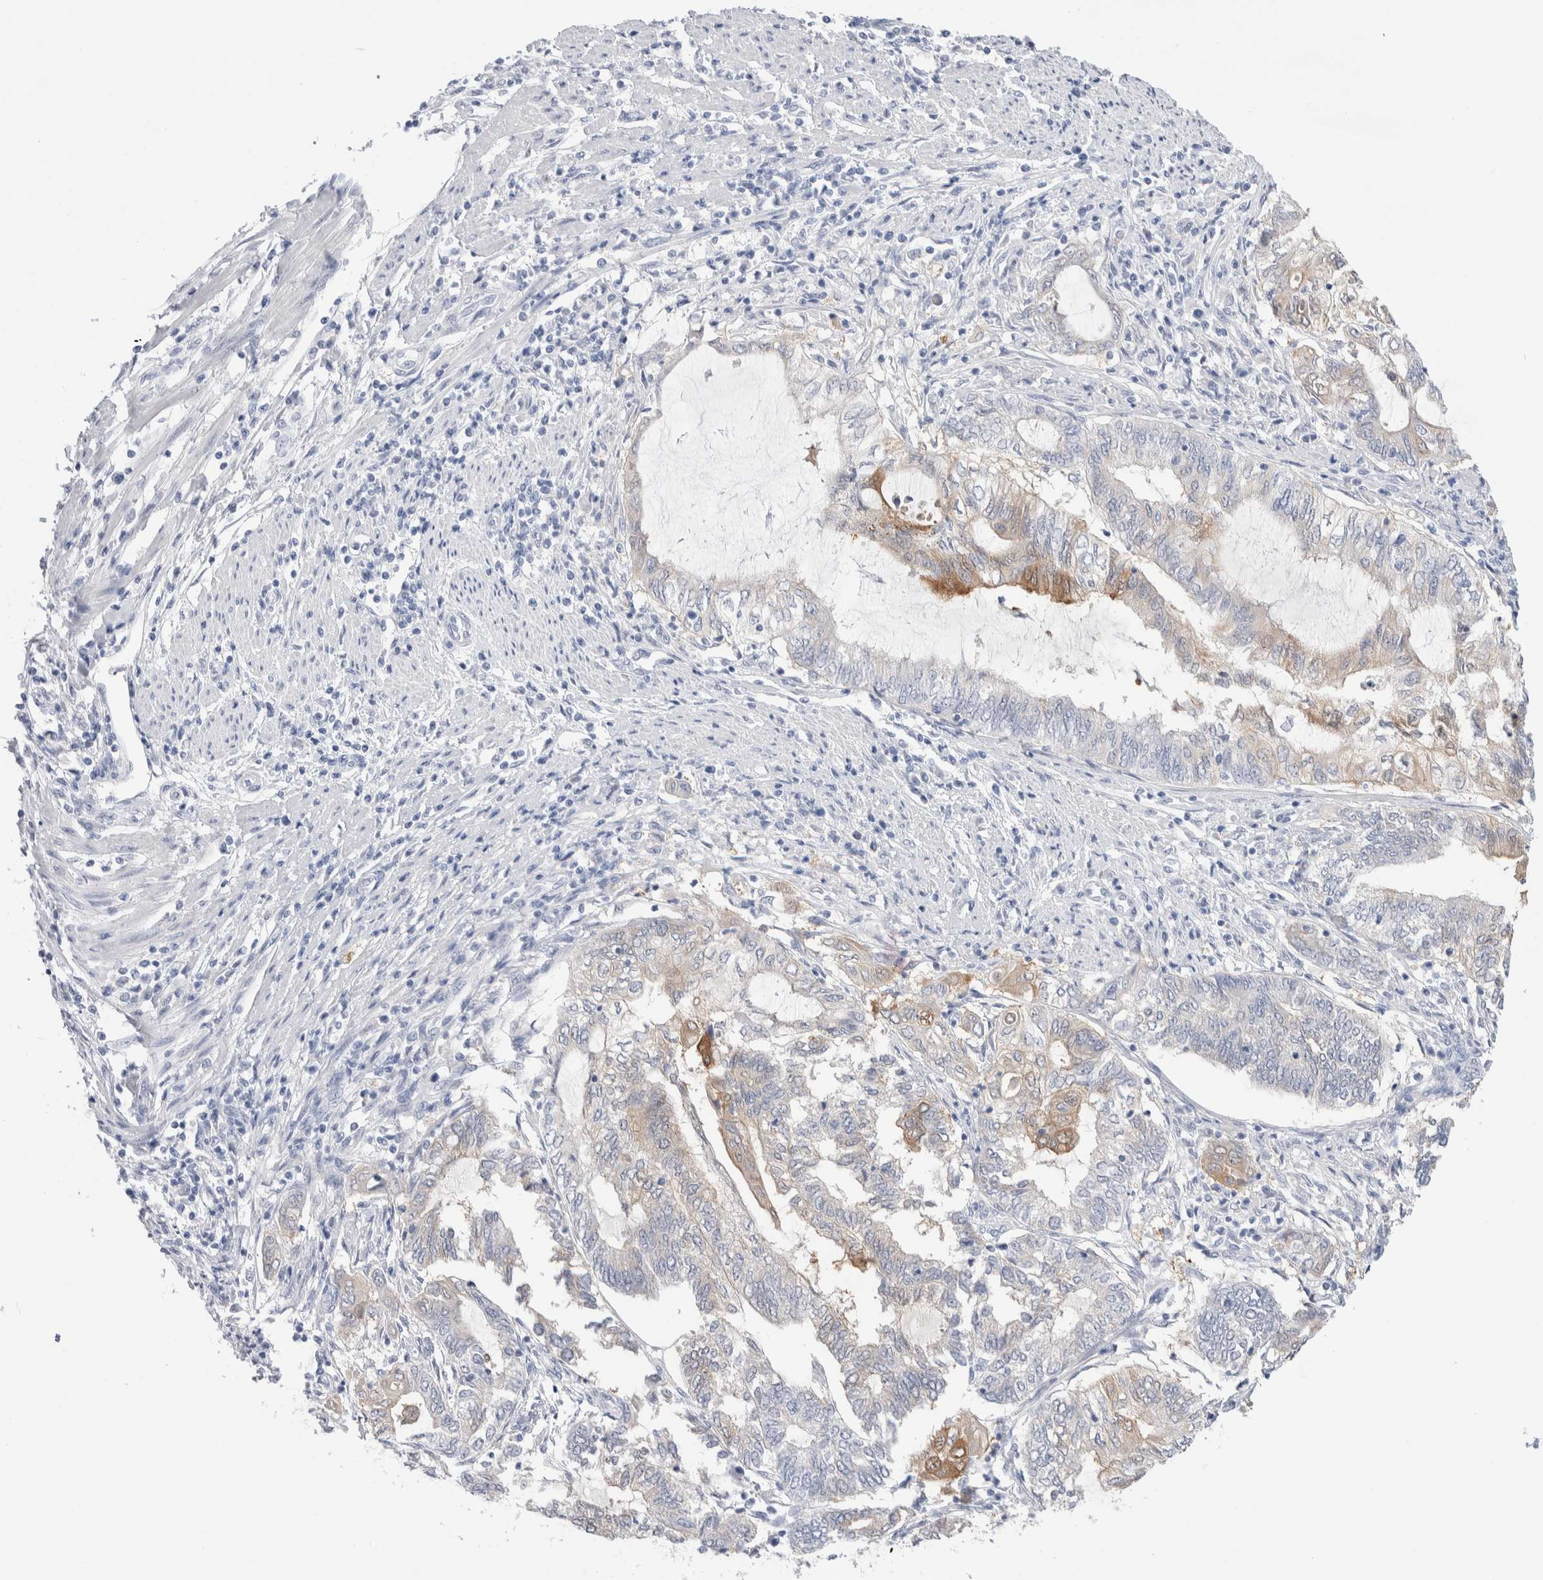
{"staining": {"intensity": "moderate", "quantity": "<25%", "location": "cytoplasmic/membranous"}, "tissue": "endometrial cancer", "cell_type": "Tumor cells", "image_type": "cancer", "snomed": [{"axis": "morphology", "description": "Adenocarcinoma, NOS"}, {"axis": "topography", "description": "Uterus"}, {"axis": "topography", "description": "Endometrium"}], "caption": "Human endometrial cancer (adenocarcinoma) stained with a protein marker demonstrates moderate staining in tumor cells.", "gene": "GDA", "patient": {"sex": "female", "age": 70}}